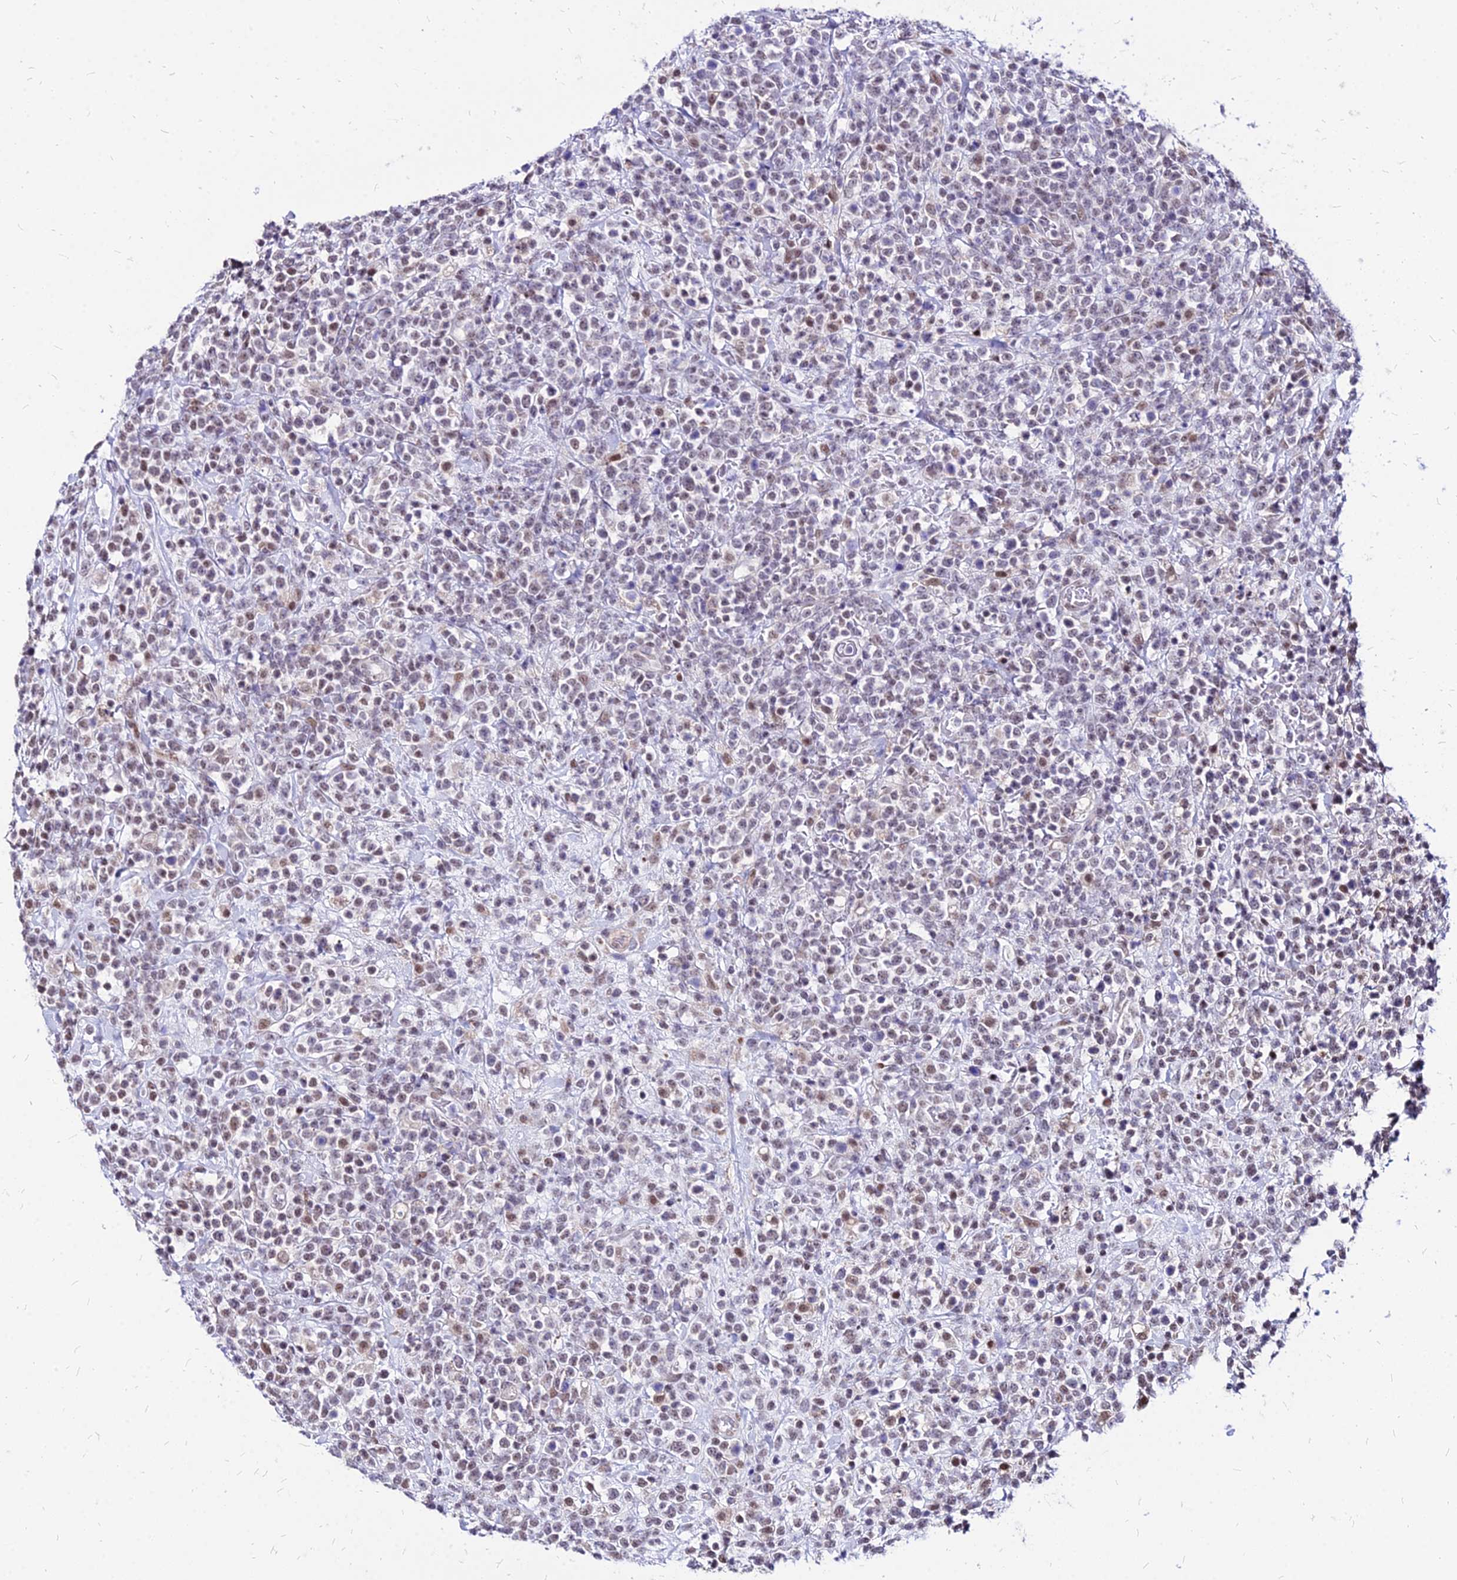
{"staining": {"intensity": "moderate", "quantity": "<25%", "location": "nuclear"}, "tissue": "lymphoma", "cell_type": "Tumor cells", "image_type": "cancer", "snomed": [{"axis": "morphology", "description": "Malignant lymphoma, non-Hodgkin's type, High grade"}, {"axis": "topography", "description": "Colon"}], "caption": "Protein analysis of malignant lymphoma, non-Hodgkin's type (high-grade) tissue shows moderate nuclear positivity in about <25% of tumor cells.", "gene": "FDX2", "patient": {"sex": "female", "age": 53}}